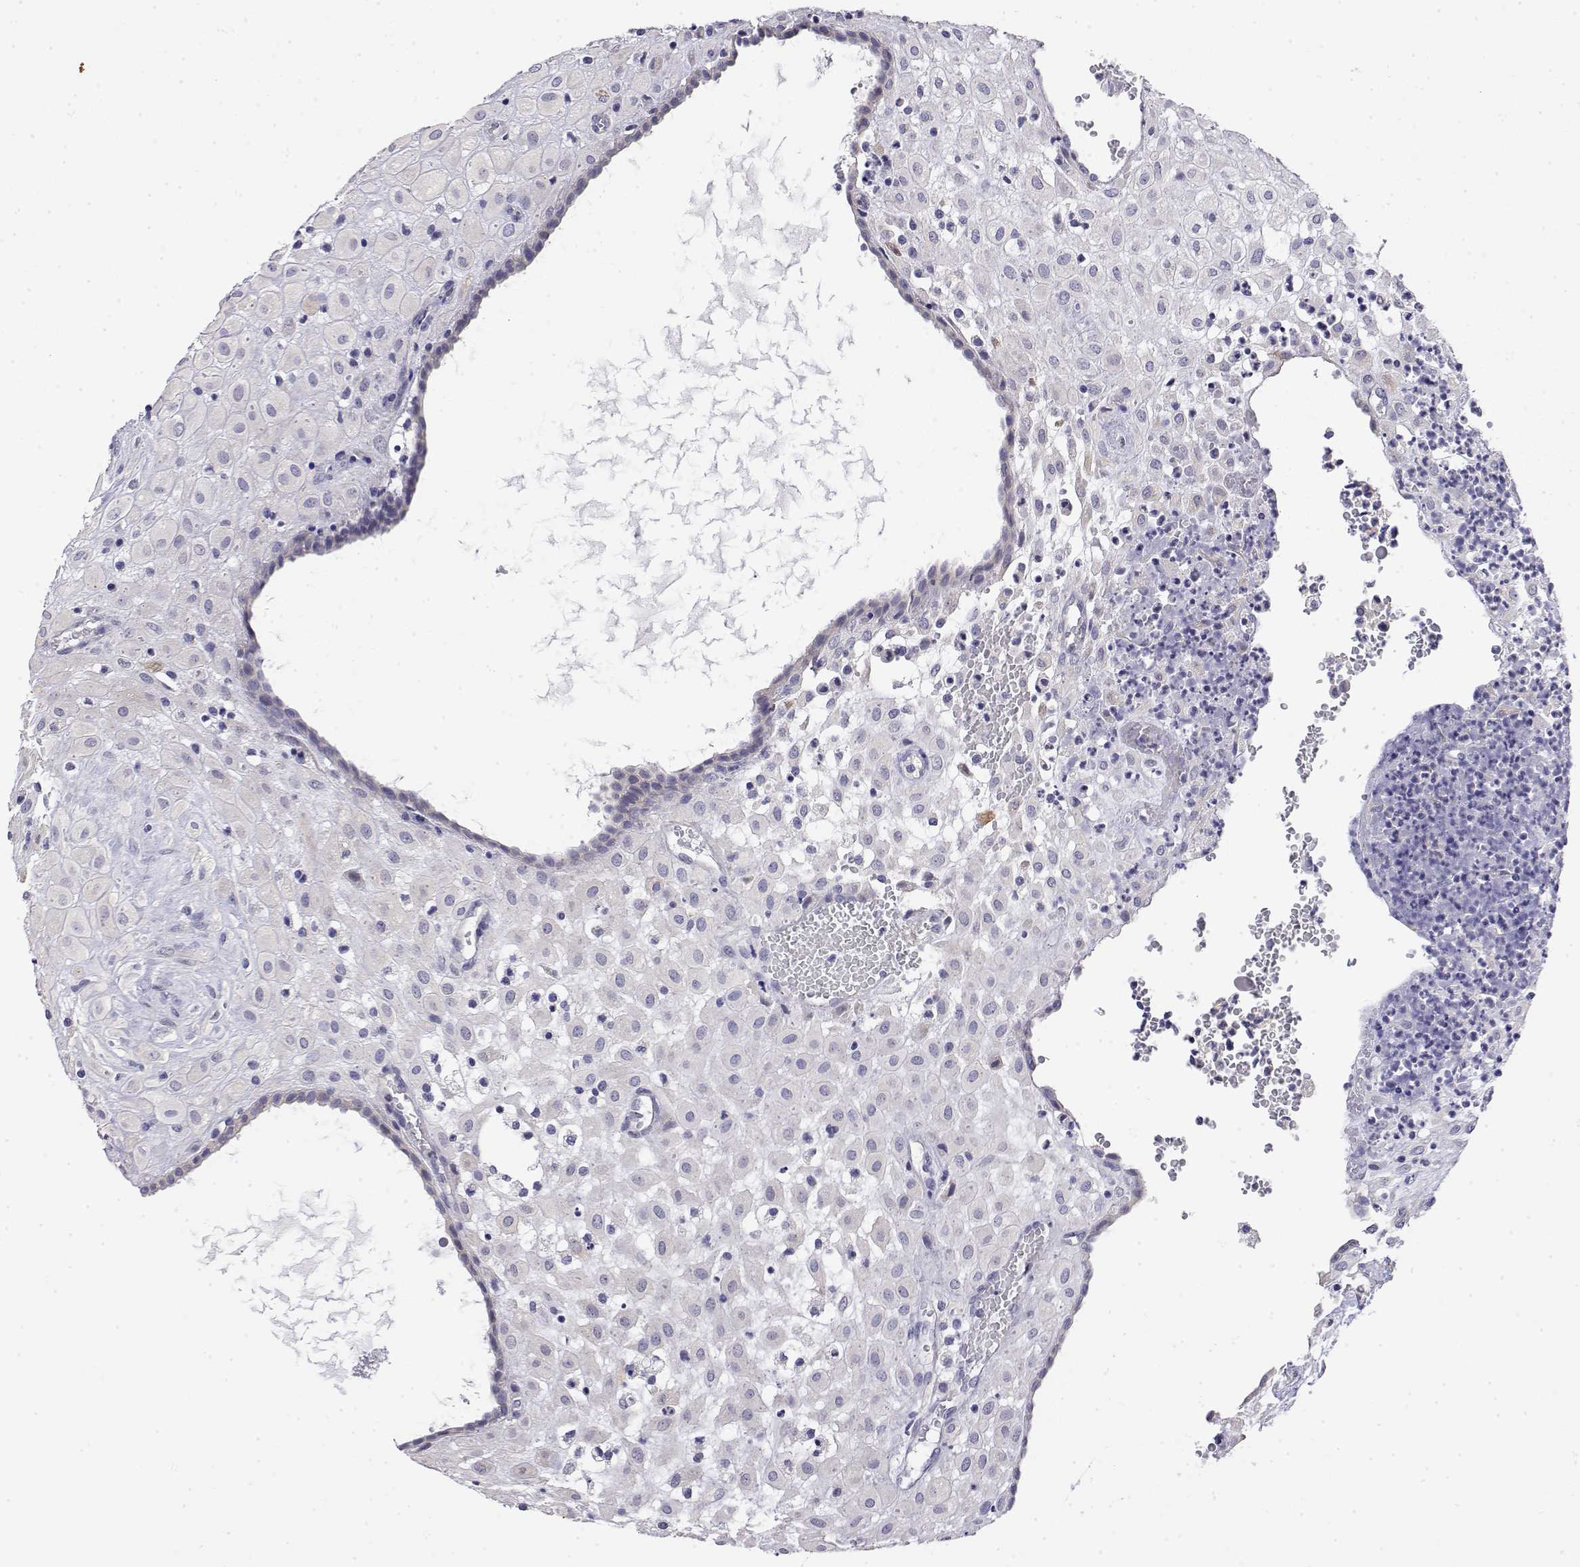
{"staining": {"intensity": "negative", "quantity": "none", "location": "none"}, "tissue": "placenta", "cell_type": "Decidual cells", "image_type": "normal", "snomed": [{"axis": "morphology", "description": "Normal tissue, NOS"}, {"axis": "topography", "description": "Placenta"}], "caption": "Decidual cells show no significant positivity in unremarkable placenta. (IHC, brightfield microscopy, high magnification).", "gene": "LY6D", "patient": {"sex": "female", "age": 24}}